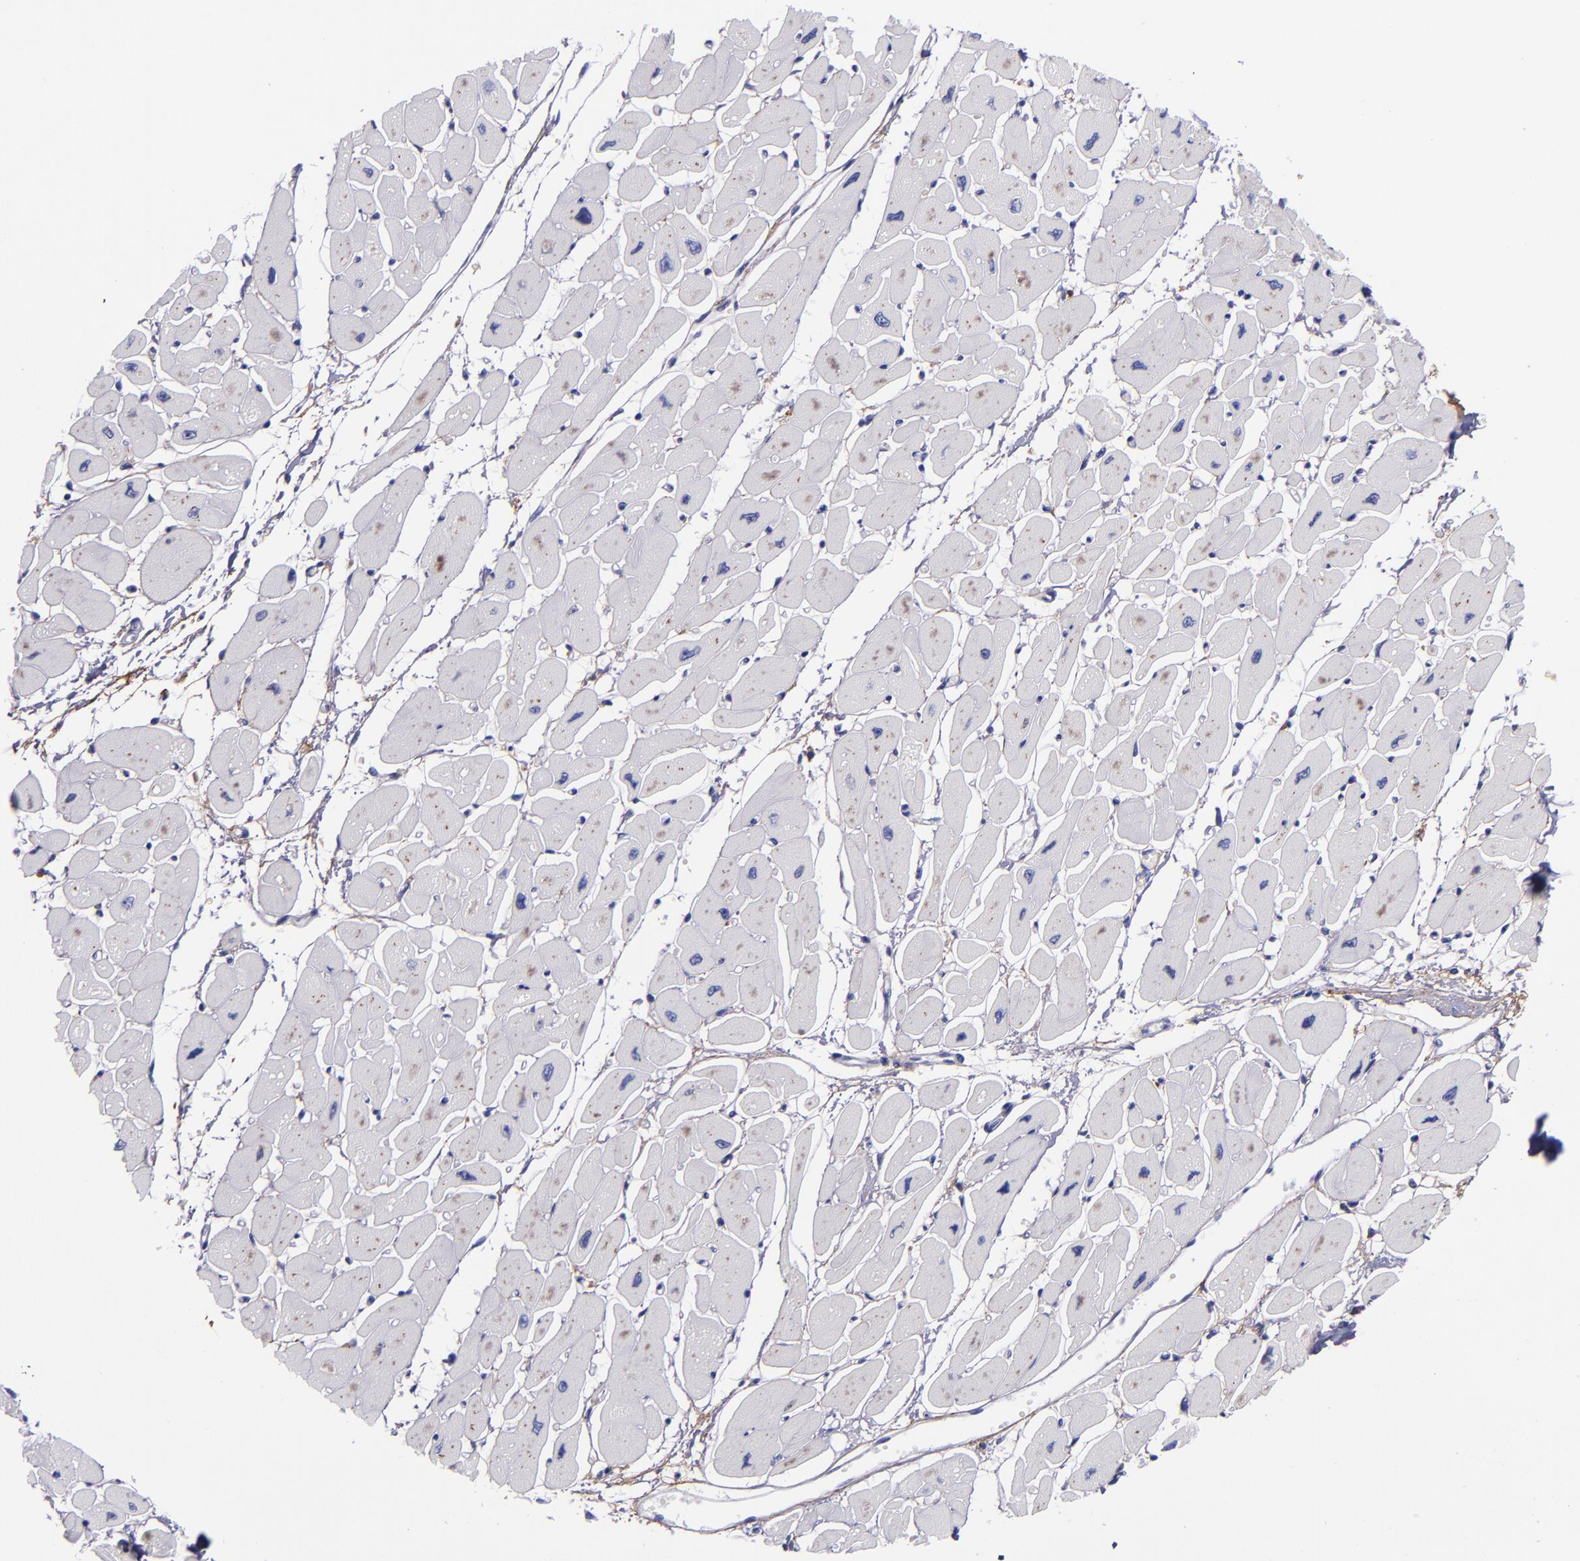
{"staining": {"intensity": "negative", "quantity": "none", "location": "none"}, "tissue": "heart muscle", "cell_type": "Cardiomyocytes", "image_type": "normal", "snomed": [{"axis": "morphology", "description": "Normal tissue, NOS"}, {"axis": "topography", "description": "Heart"}], "caption": "Immunohistochemistry (IHC) photomicrograph of benign heart muscle stained for a protein (brown), which shows no expression in cardiomyocytes.", "gene": "IVL", "patient": {"sex": "female", "age": 54}}